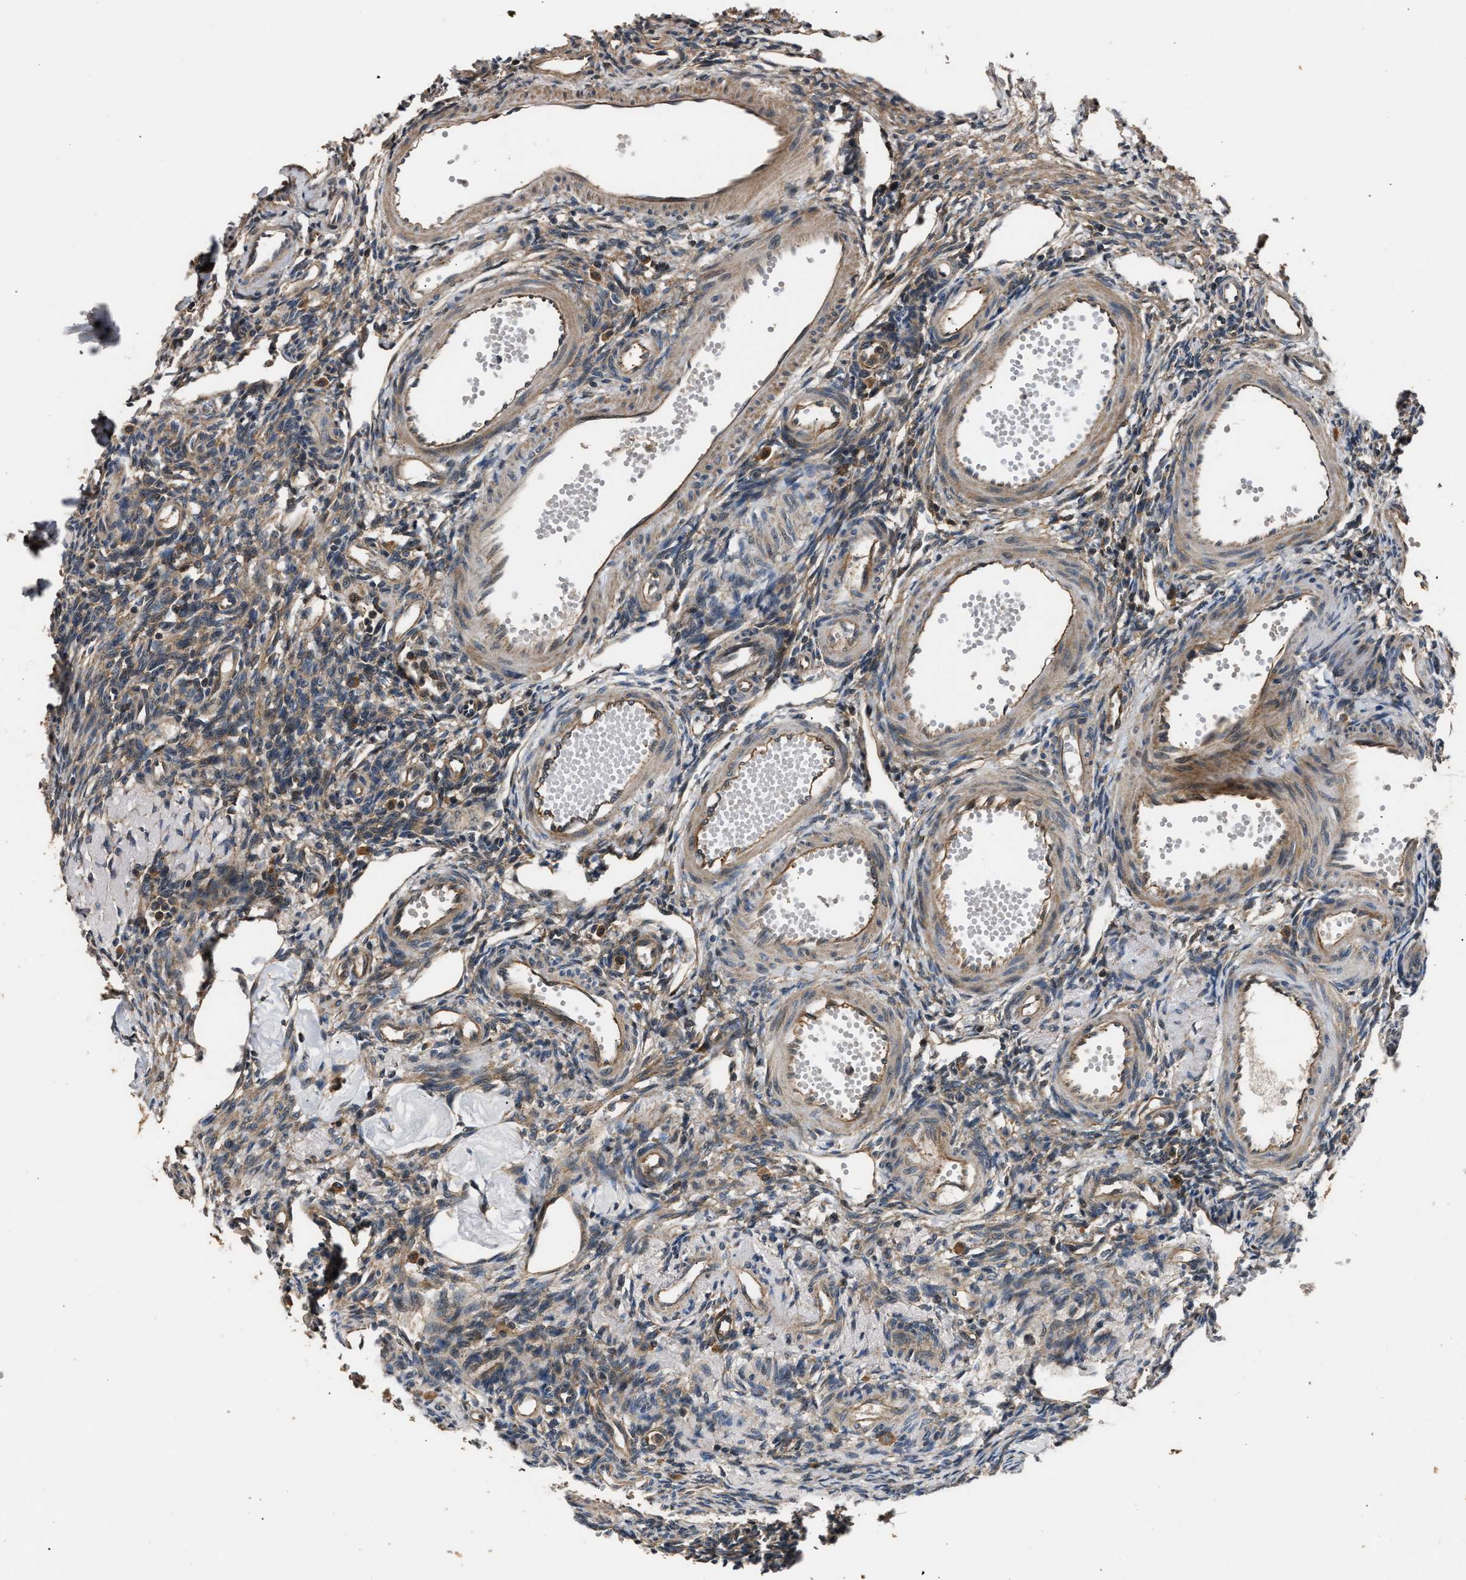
{"staining": {"intensity": "moderate", "quantity": ">75%", "location": "cytoplasmic/membranous"}, "tissue": "ovary", "cell_type": "Ovarian stroma cells", "image_type": "normal", "snomed": [{"axis": "morphology", "description": "Normal tissue, NOS"}, {"axis": "topography", "description": "Ovary"}], "caption": "The photomicrograph displays immunohistochemical staining of unremarkable ovary. There is moderate cytoplasmic/membranous staining is present in about >75% of ovarian stroma cells. (DAB (3,3'-diaminobenzidine) = brown stain, brightfield microscopy at high magnification).", "gene": "IMPDH2", "patient": {"sex": "female", "age": 33}}